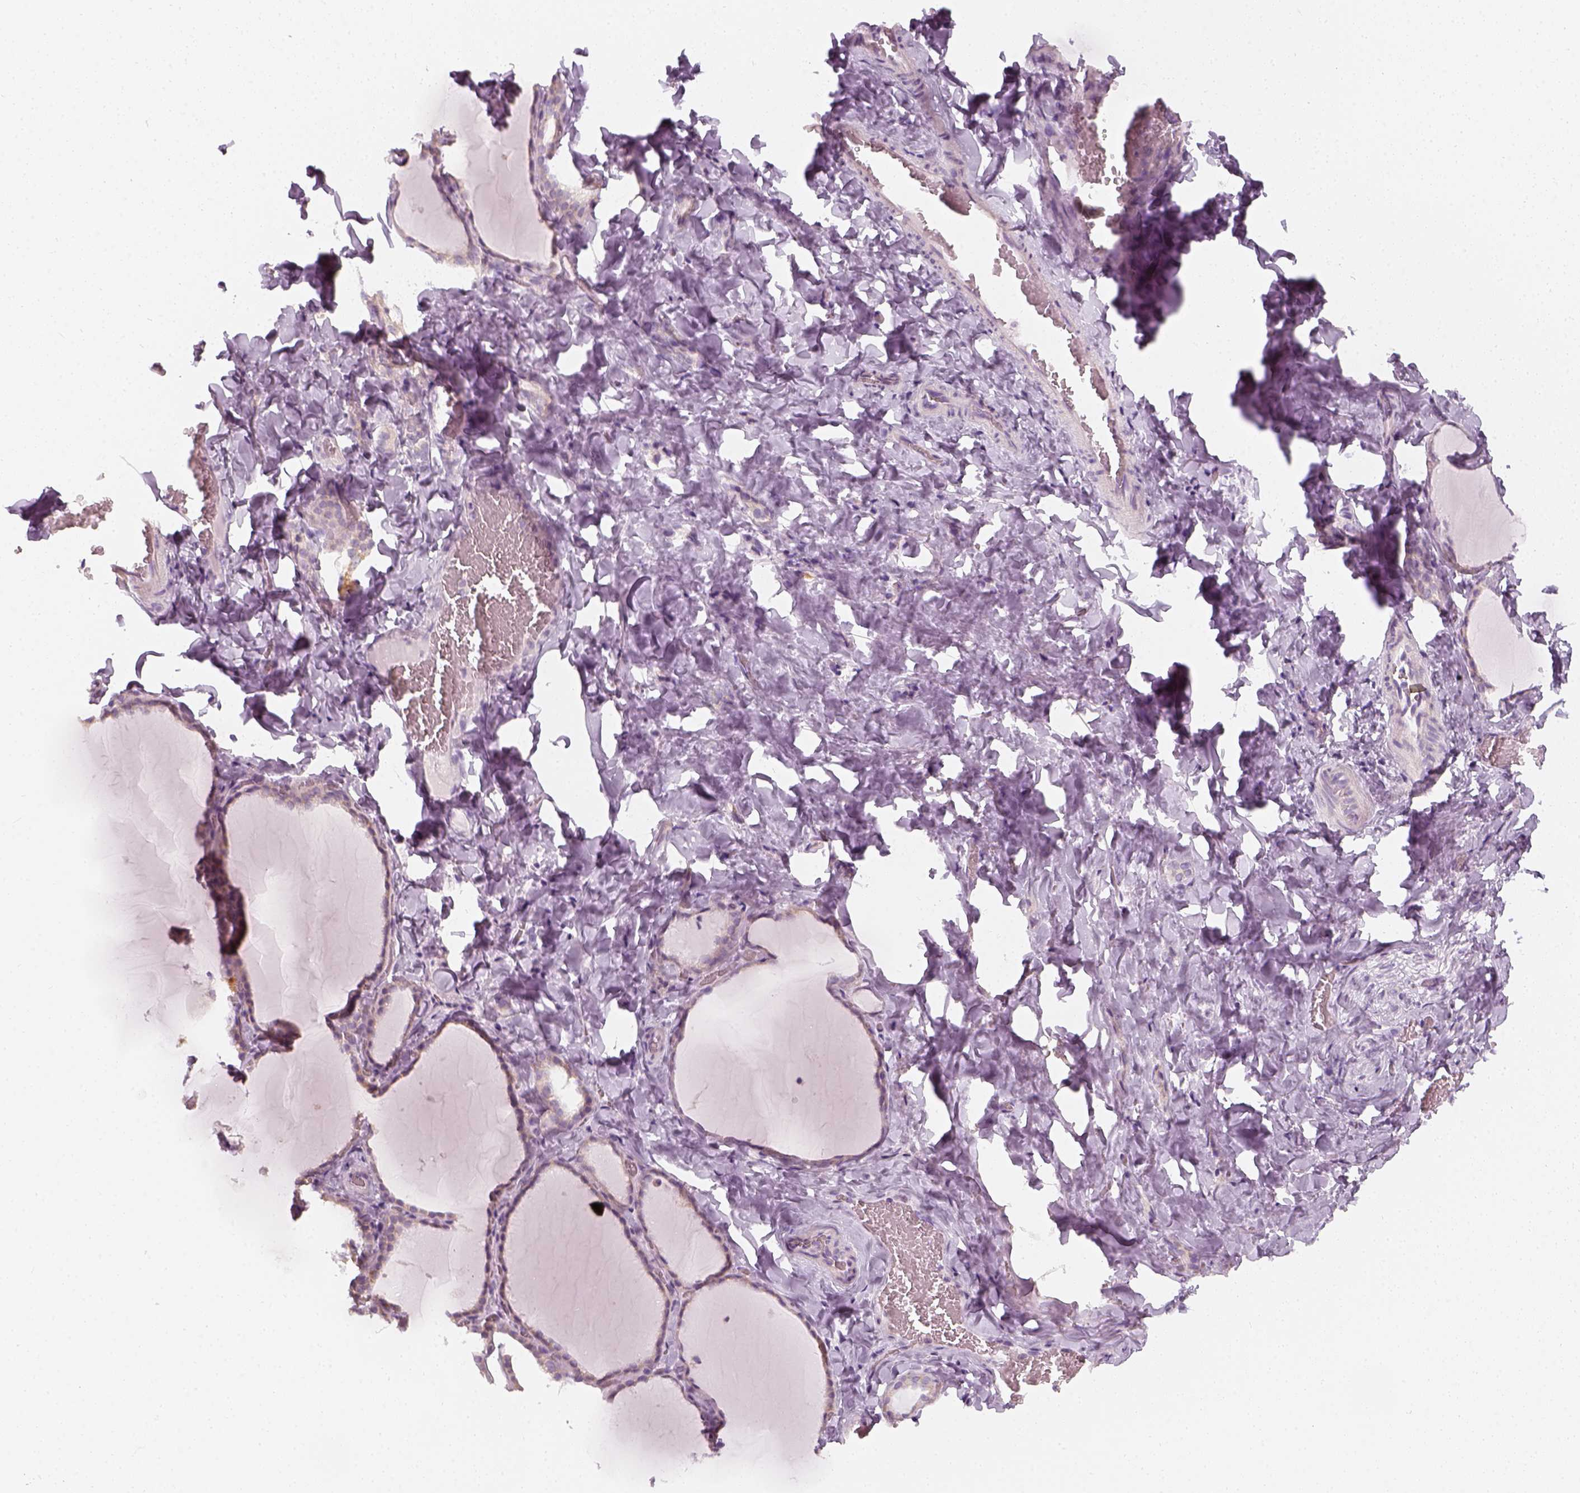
{"staining": {"intensity": "weak", "quantity": "<25%", "location": "cytoplasmic/membranous"}, "tissue": "thyroid gland", "cell_type": "Glandular cells", "image_type": "normal", "snomed": [{"axis": "morphology", "description": "Normal tissue, NOS"}, {"axis": "topography", "description": "Thyroid gland"}], "caption": "Immunohistochemistry photomicrograph of benign thyroid gland: human thyroid gland stained with DAB (3,3'-diaminobenzidine) exhibits no significant protein staining in glandular cells. (Stains: DAB (3,3'-diaminobenzidine) immunohistochemistry (IHC) with hematoxylin counter stain, Microscopy: brightfield microscopy at high magnification).", "gene": "PRAME", "patient": {"sex": "female", "age": 22}}